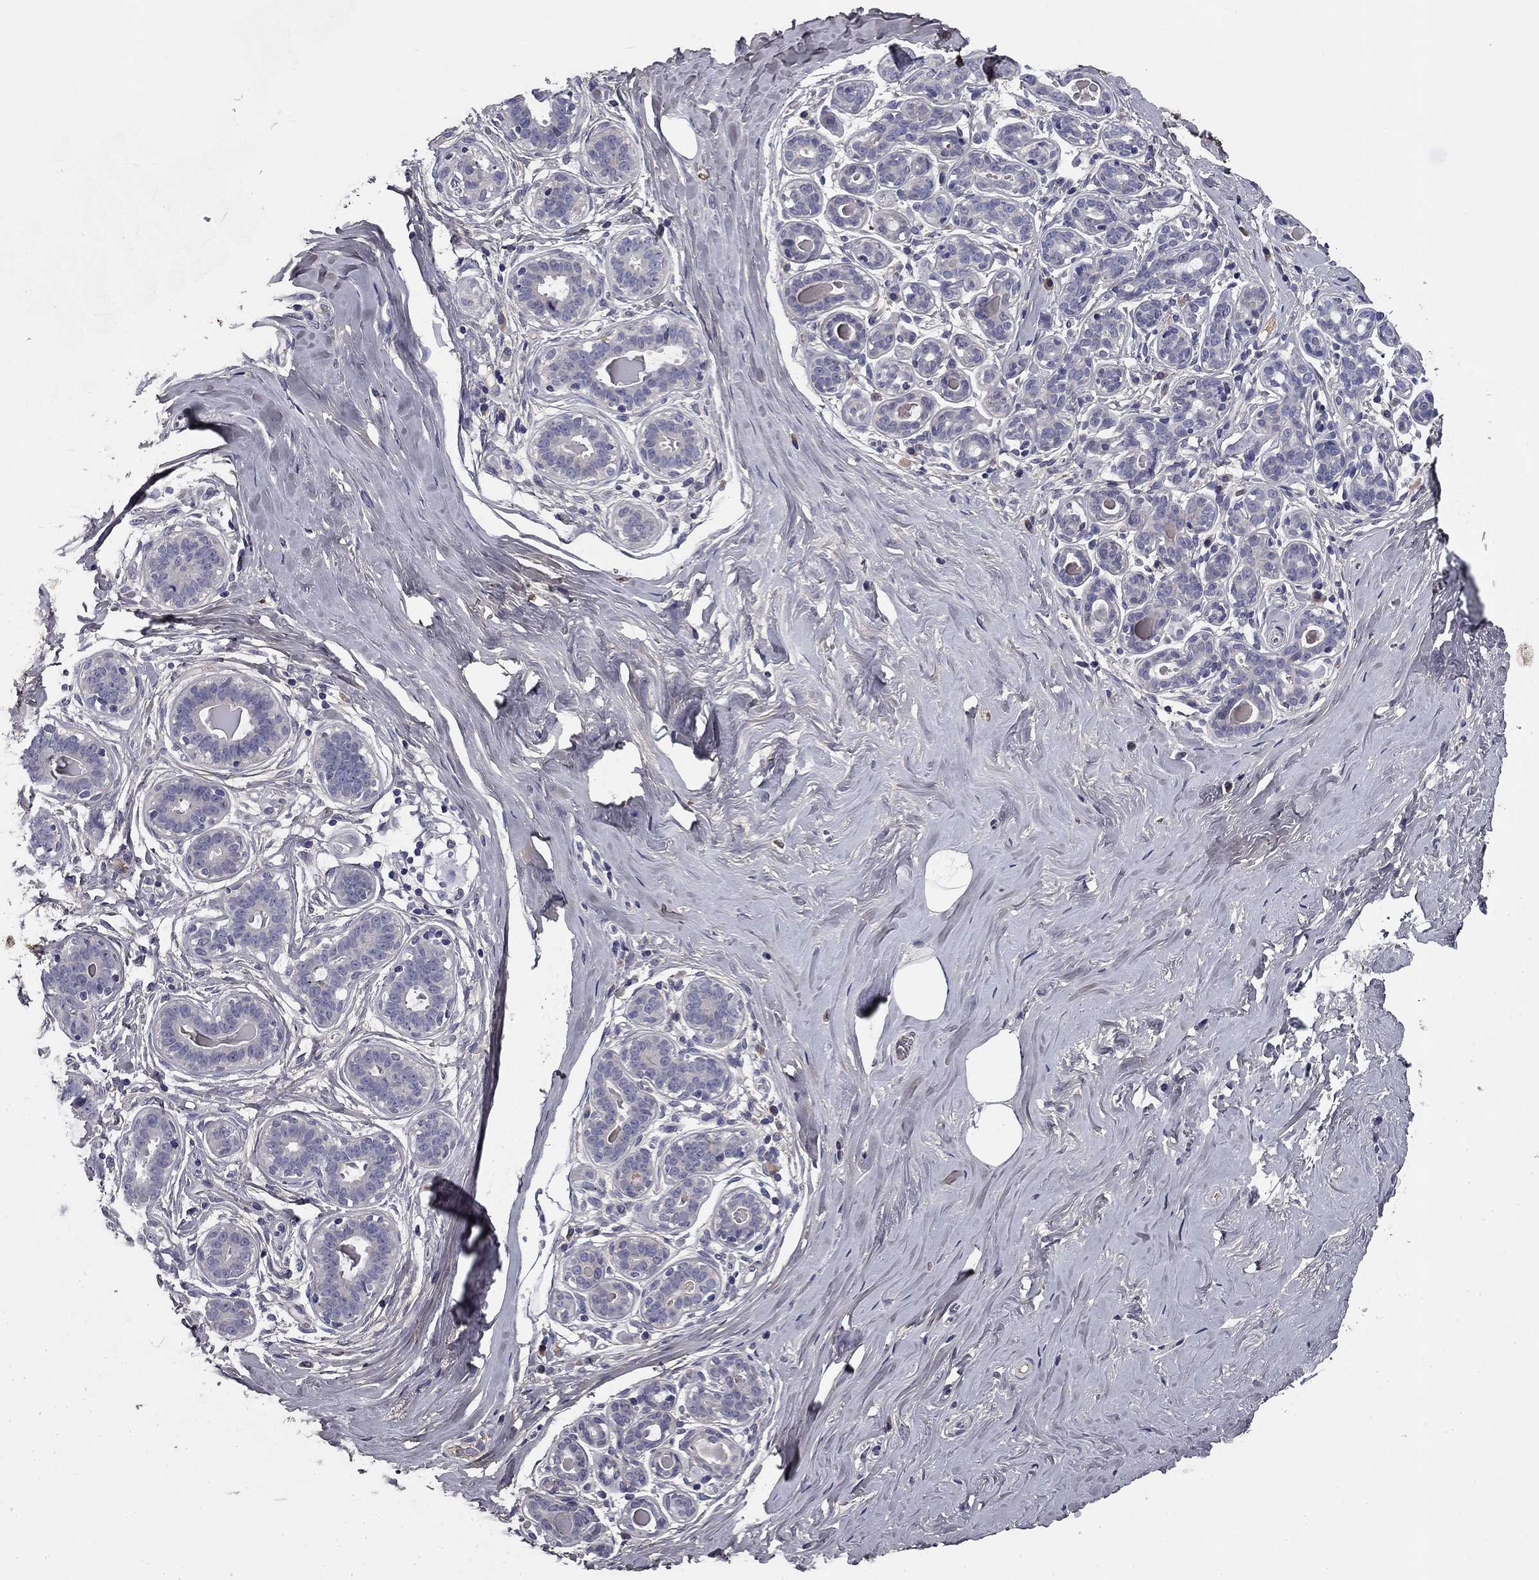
{"staining": {"intensity": "negative", "quantity": "none", "location": "none"}, "tissue": "breast", "cell_type": "Adipocytes", "image_type": "normal", "snomed": [{"axis": "morphology", "description": "Normal tissue, NOS"}, {"axis": "topography", "description": "Skin"}, {"axis": "topography", "description": "Breast"}], "caption": "The image demonstrates no staining of adipocytes in benign breast. (DAB (3,3'-diaminobenzidine) immunohistochemistry (IHC), high magnification).", "gene": "COL2A1", "patient": {"sex": "female", "age": 43}}